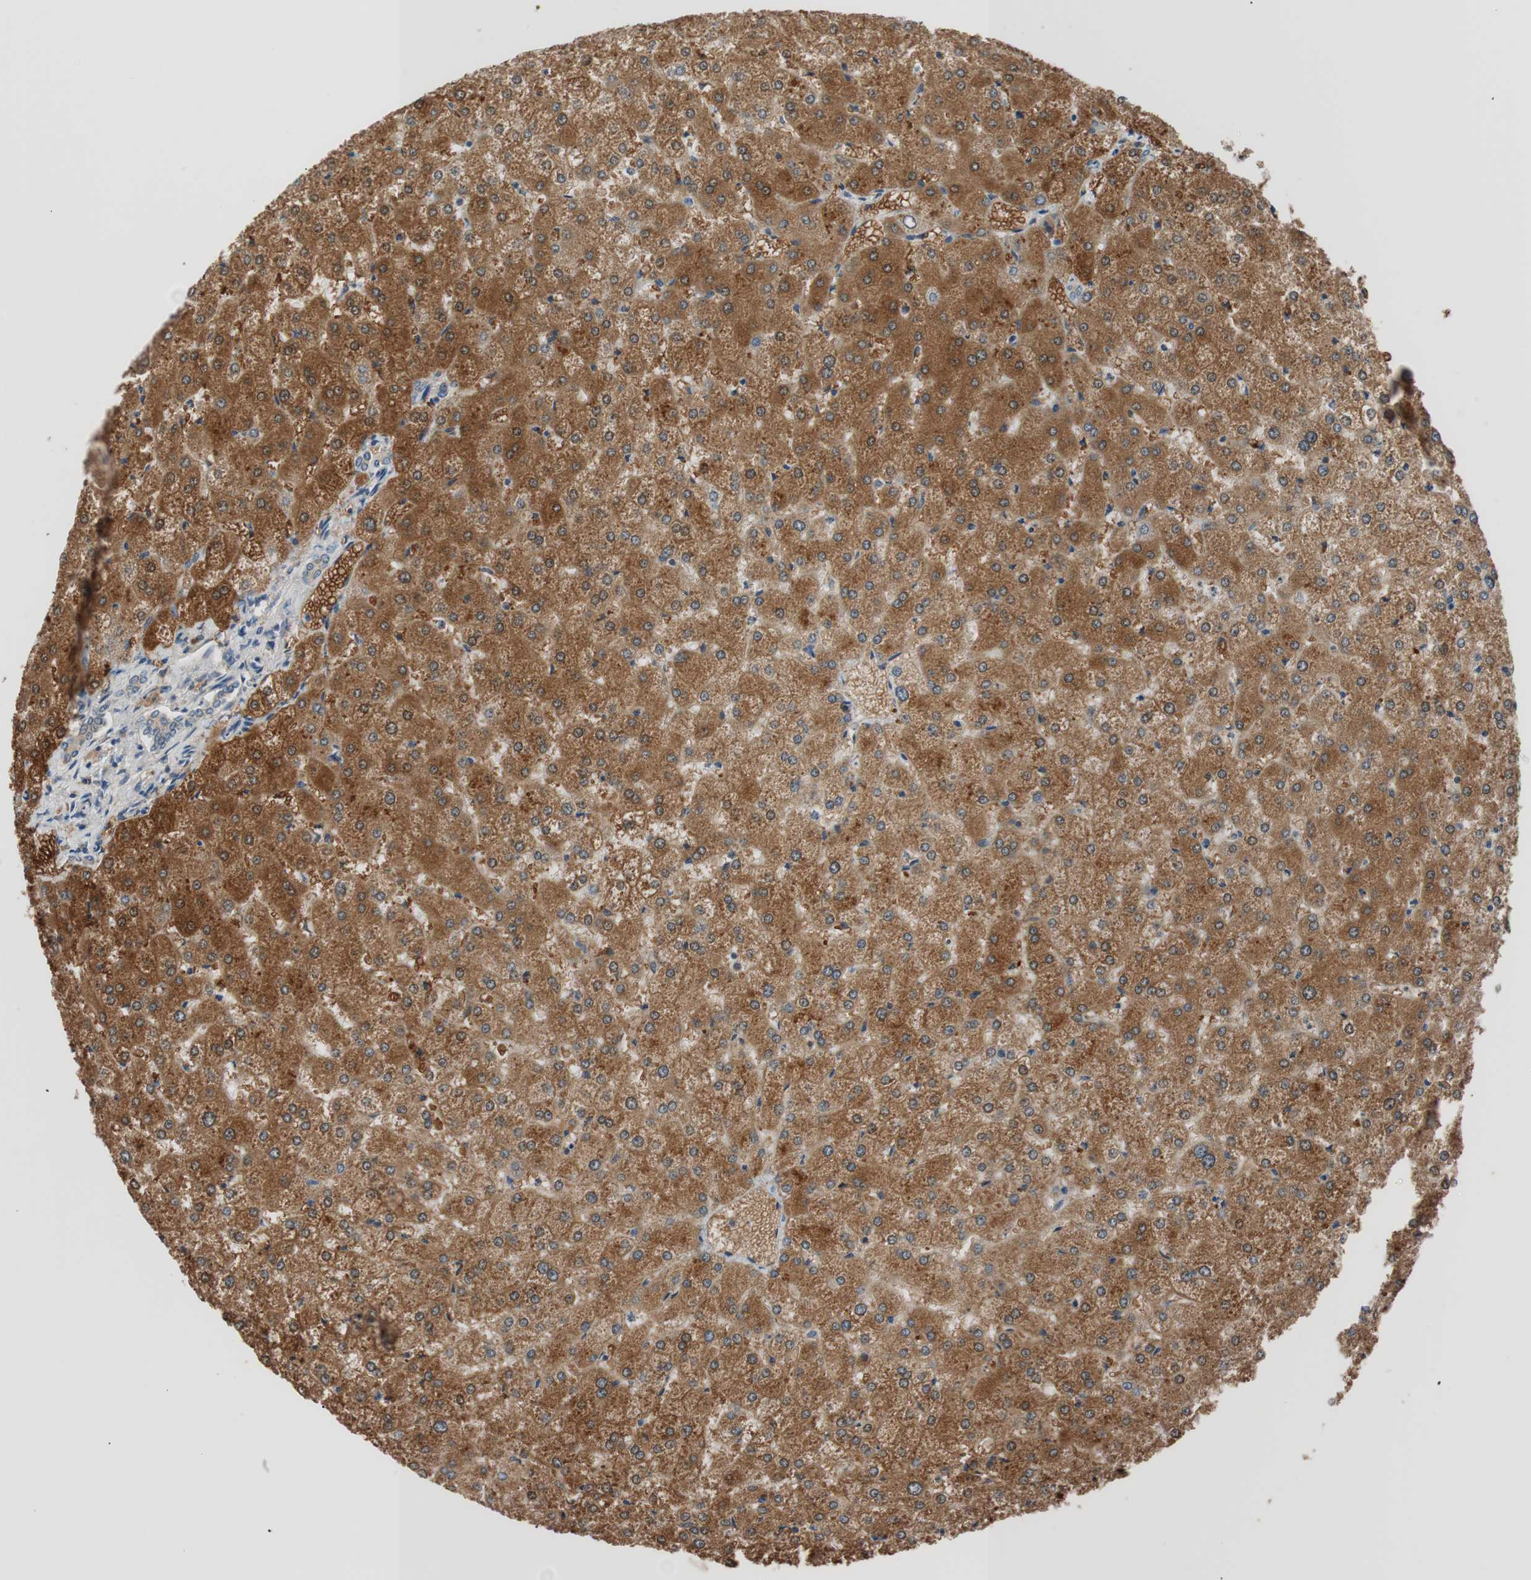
{"staining": {"intensity": "weak", "quantity": ">75%", "location": "cytoplasmic/membranous"}, "tissue": "liver", "cell_type": "Cholangiocytes", "image_type": "normal", "snomed": [{"axis": "morphology", "description": "Normal tissue, NOS"}, {"axis": "topography", "description": "Liver"}], "caption": "Immunohistochemical staining of unremarkable human liver shows weak cytoplasmic/membranous protein staining in approximately >75% of cholangiocytes.", "gene": "FADS2", "patient": {"sex": "female", "age": 32}}